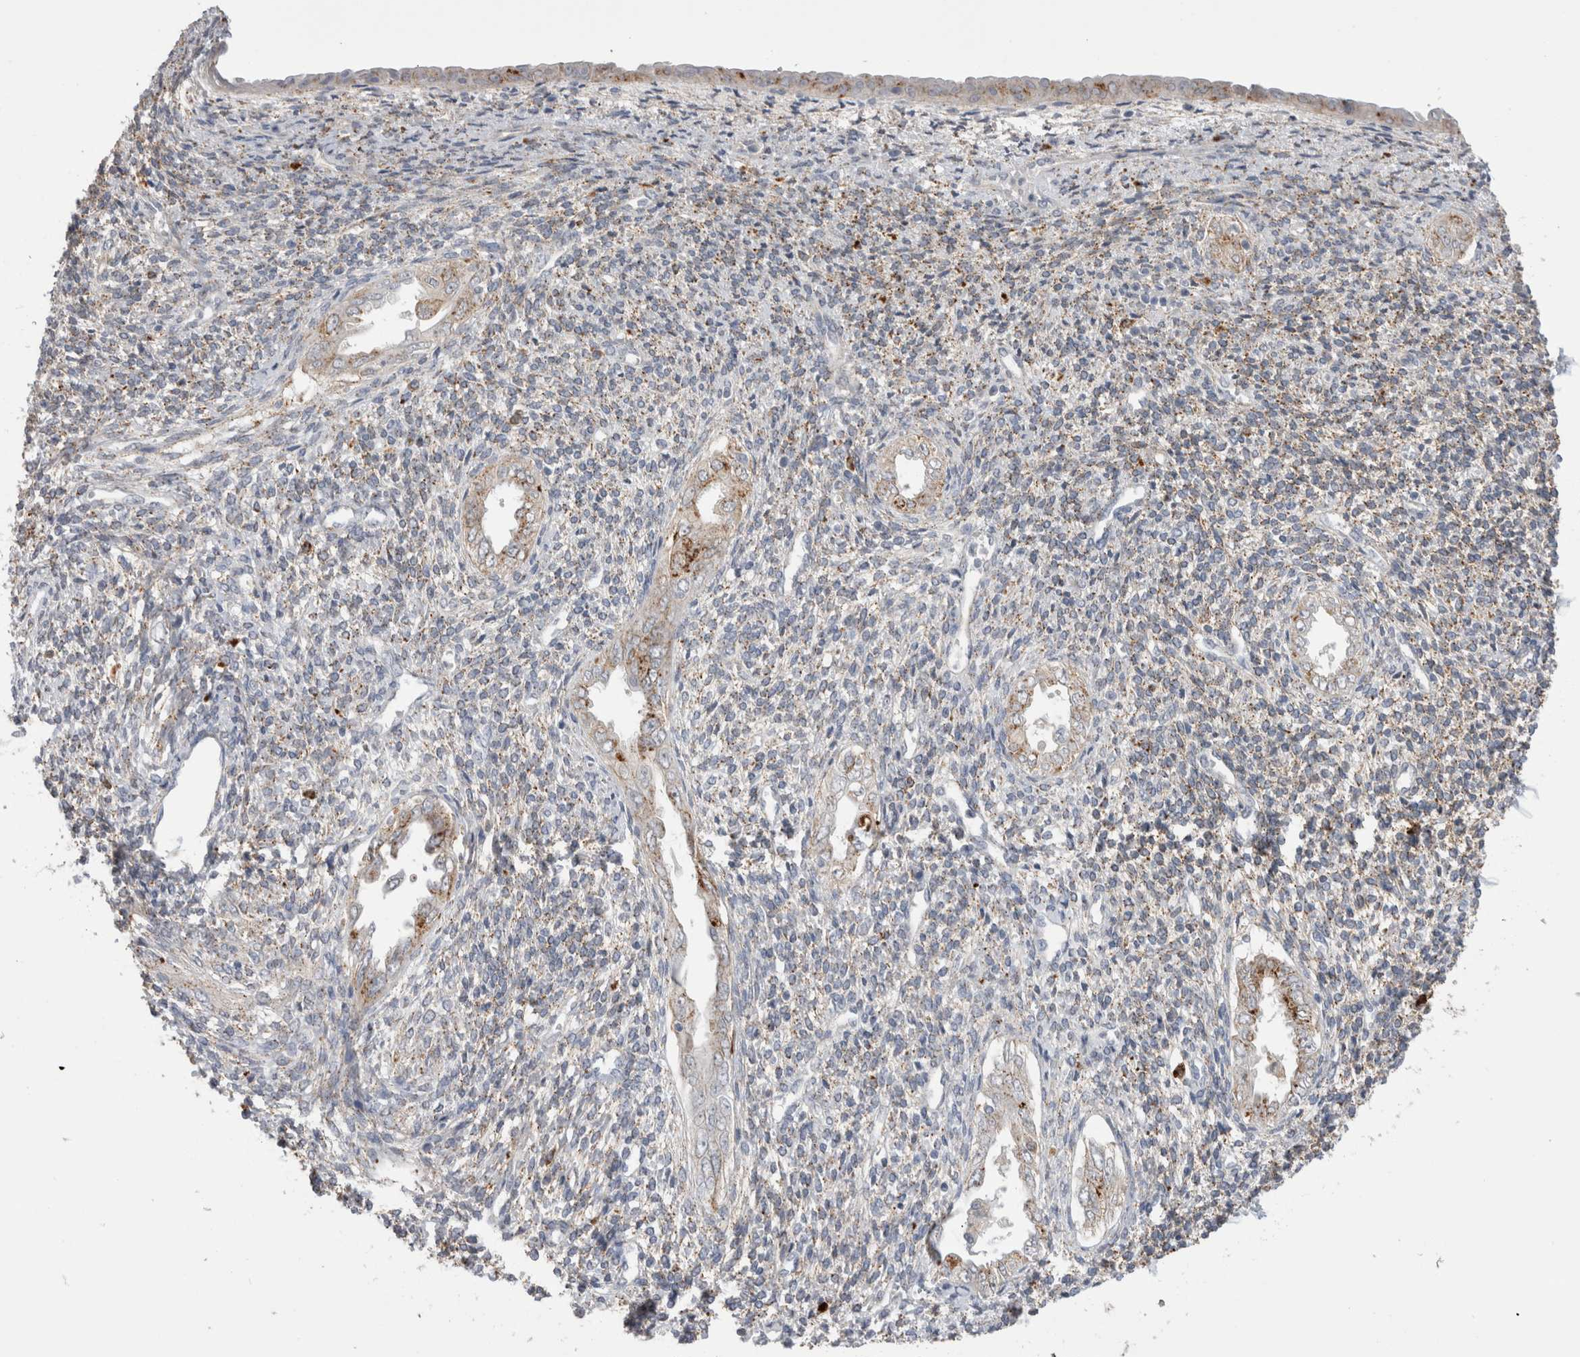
{"staining": {"intensity": "moderate", "quantity": "<25%", "location": "cytoplasmic/membranous"}, "tissue": "endometrium", "cell_type": "Cells in endometrial stroma", "image_type": "normal", "snomed": [{"axis": "morphology", "description": "Normal tissue, NOS"}, {"axis": "topography", "description": "Endometrium"}], "caption": "Protein staining shows moderate cytoplasmic/membranous staining in approximately <25% of cells in endometrial stroma in unremarkable endometrium. (DAB IHC, brown staining for protein, blue staining for nuclei).", "gene": "EPDR1", "patient": {"sex": "female", "age": 66}}